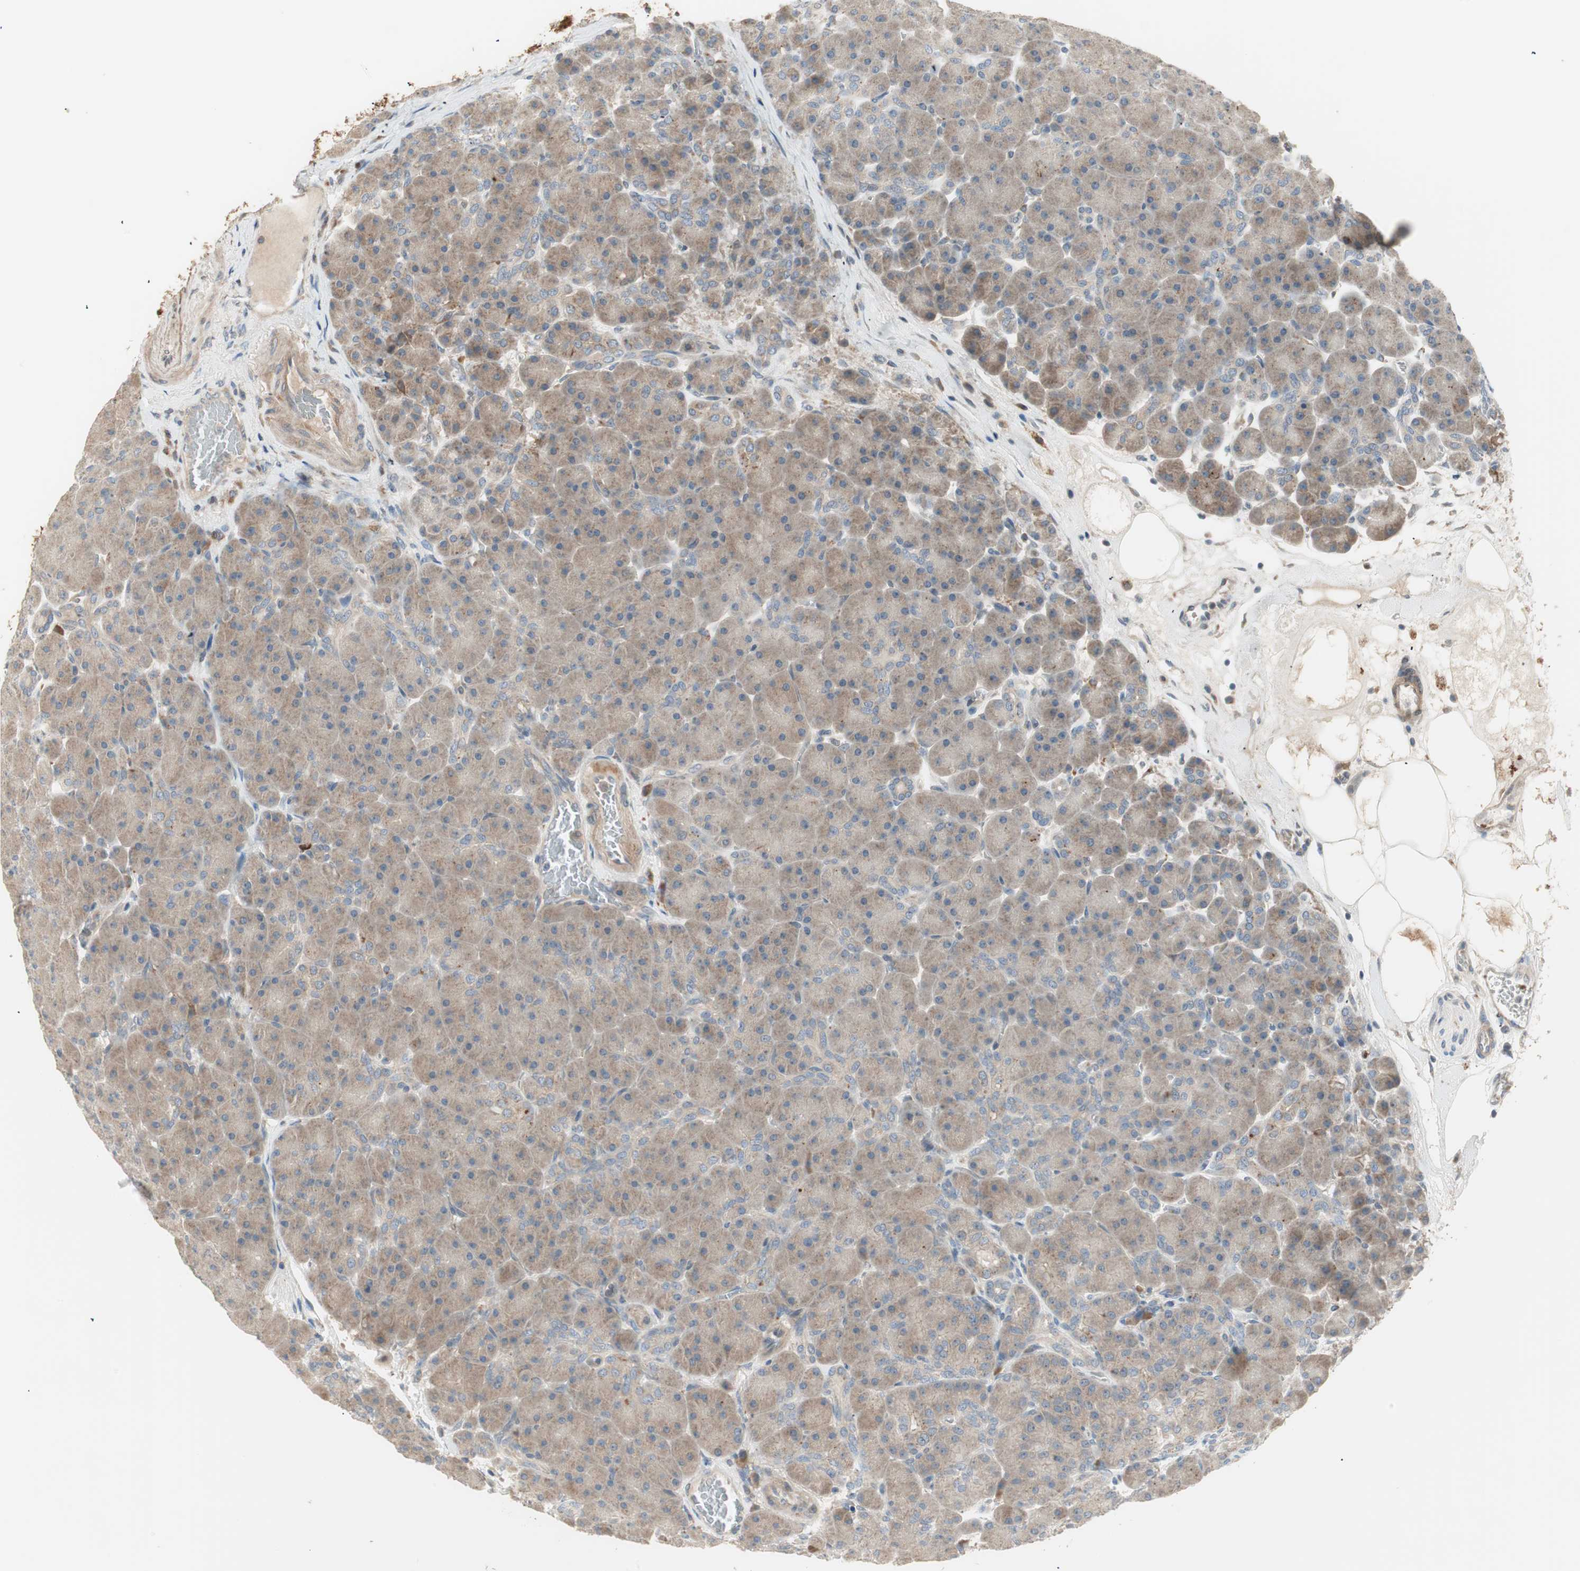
{"staining": {"intensity": "weak", "quantity": ">75%", "location": "cytoplasmic/membranous"}, "tissue": "pancreas", "cell_type": "Exocrine glandular cells", "image_type": "normal", "snomed": [{"axis": "morphology", "description": "Normal tissue, NOS"}, {"axis": "topography", "description": "Pancreas"}], "caption": "The immunohistochemical stain labels weak cytoplasmic/membranous staining in exocrine glandular cells of normal pancreas. Nuclei are stained in blue.", "gene": "SFRP1", "patient": {"sex": "male", "age": 66}}